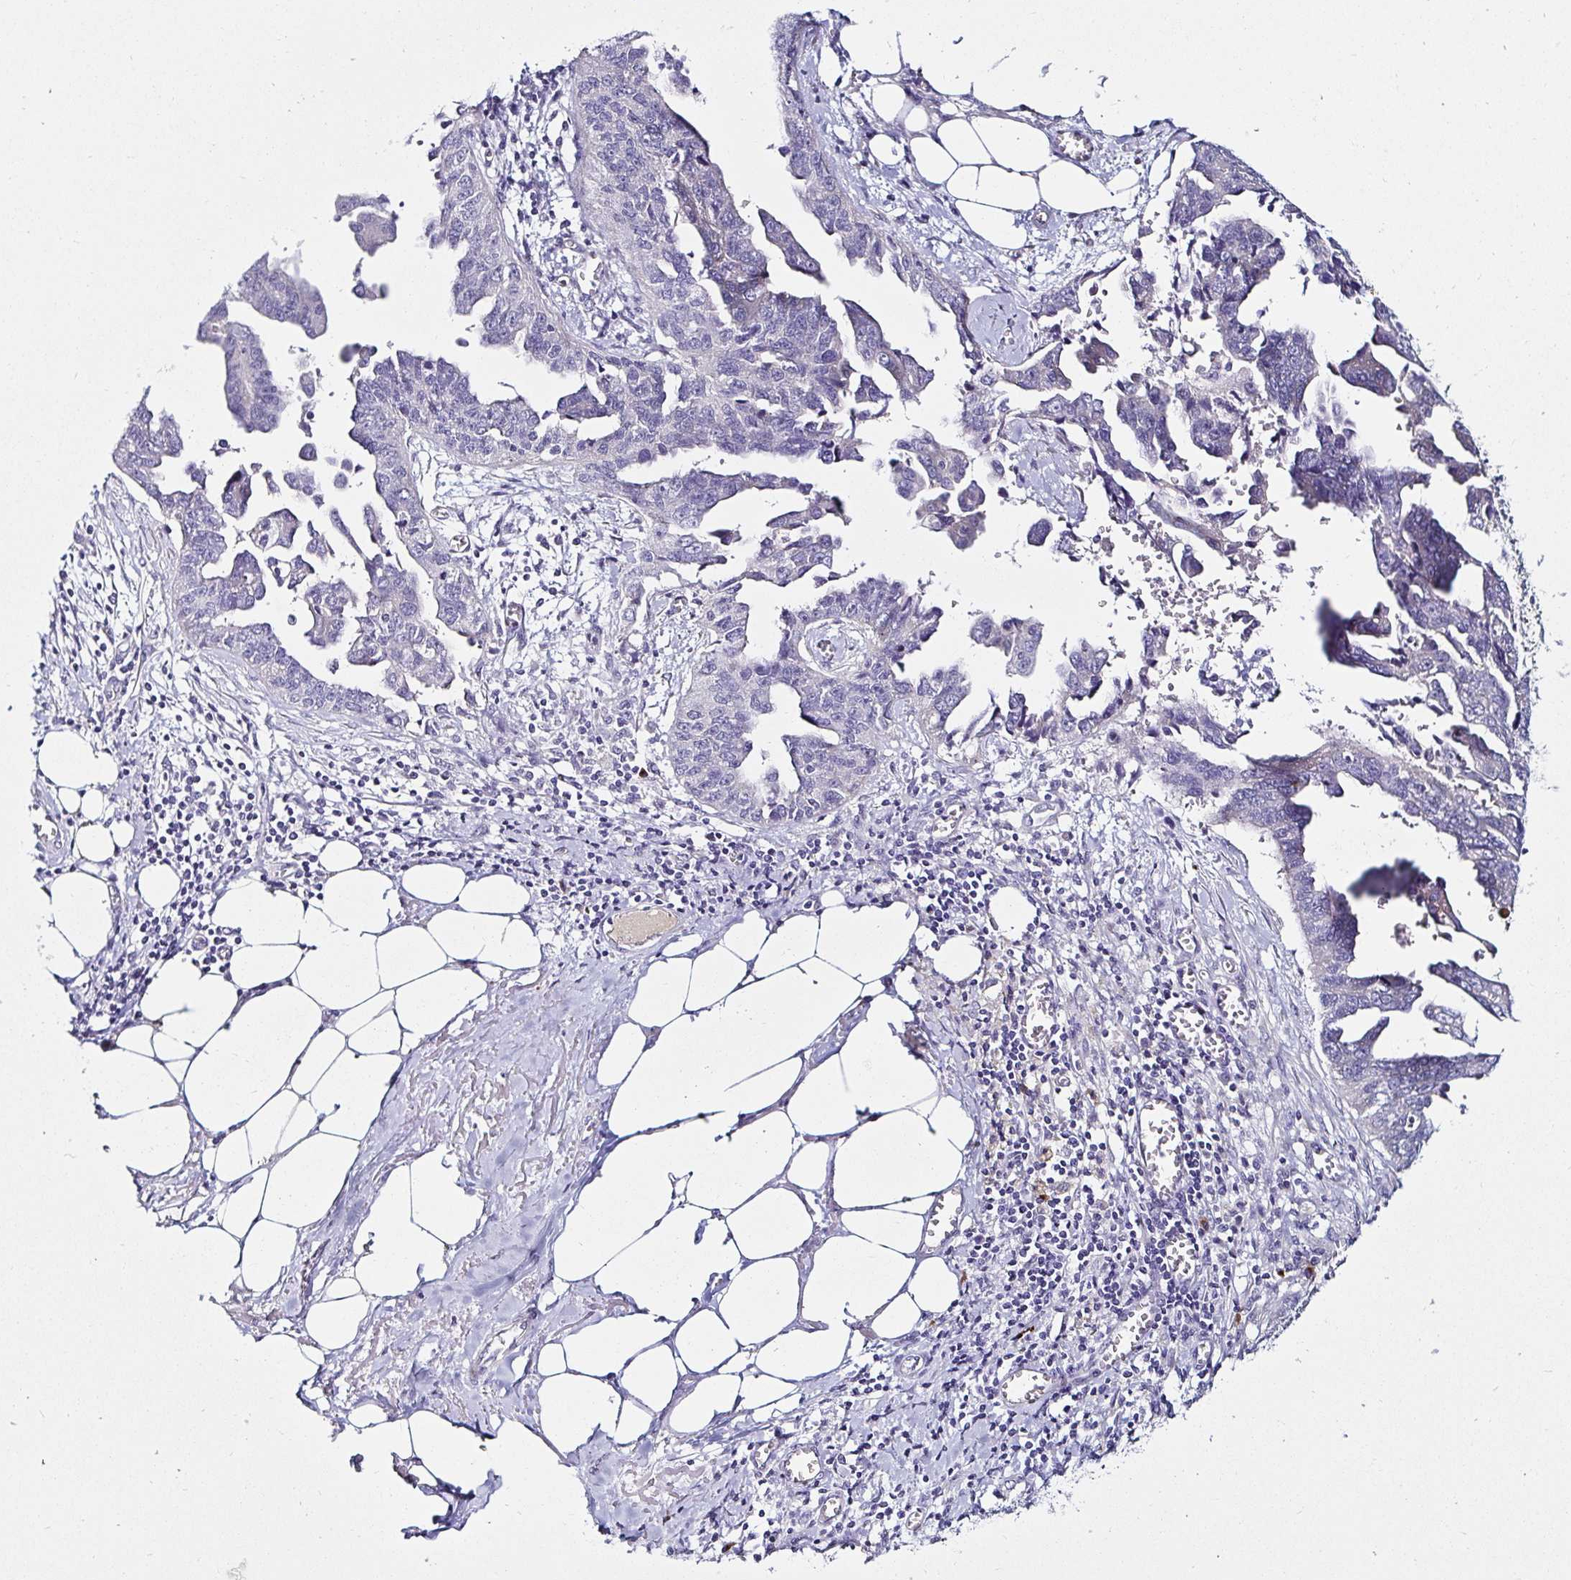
{"staining": {"intensity": "negative", "quantity": "none", "location": "none"}, "tissue": "ovarian cancer", "cell_type": "Tumor cells", "image_type": "cancer", "snomed": [{"axis": "morphology", "description": "Cystadenocarcinoma, serous, NOS"}, {"axis": "topography", "description": "Ovary"}], "caption": "Tumor cells are negative for protein expression in human serous cystadenocarcinoma (ovarian). (IHC, brightfield microscopy, high magnification).", "gene": "C4orf17", "patient": {"sex": "female", "age": 75}}